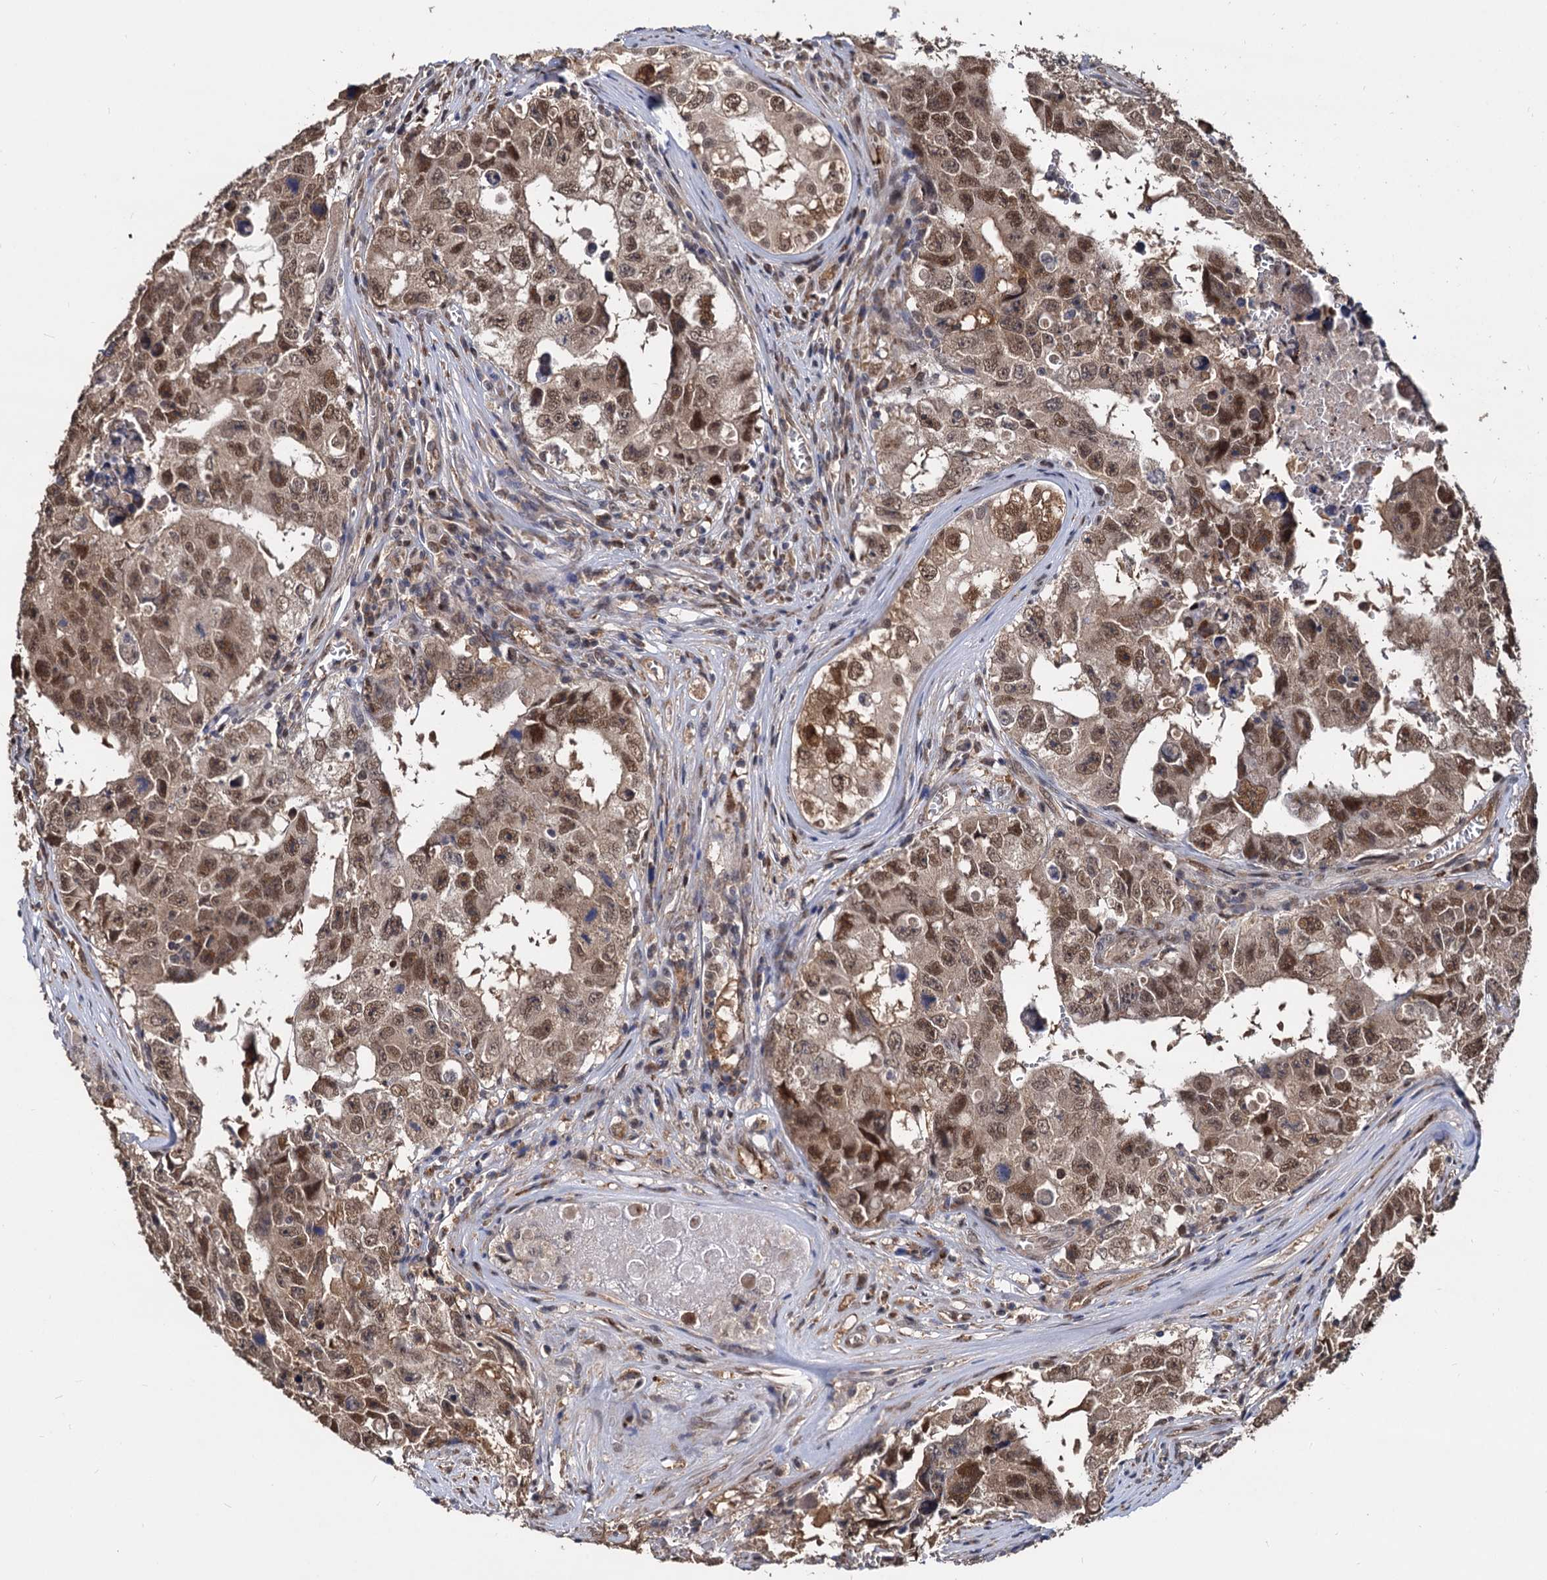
{"staining": {"intensity": "moderate", "quantity": ">75%", "location": "nuclear"}, "tissue": "testis cancer", "cell_type": "Tumor cells", "image_type": "cancer", "snomed": [{"axis": "morphology", "description": "Carcinoma, Embryonal, NOS"}, {"axis": "topography", "description": "Testis"}], "caption": "Immunohistochemistry (IHC) of human testis cancer (embryonal carcinoma) demonstrates medium levels of moderate nuclear expression in about >75% of tumor cells. (DAB (3,3'-diaminobenzidine) IHC with brightfield microscopy, high magnification).", "gene": "PSMD4", "patient": {"sex": "male", "age": 17}}